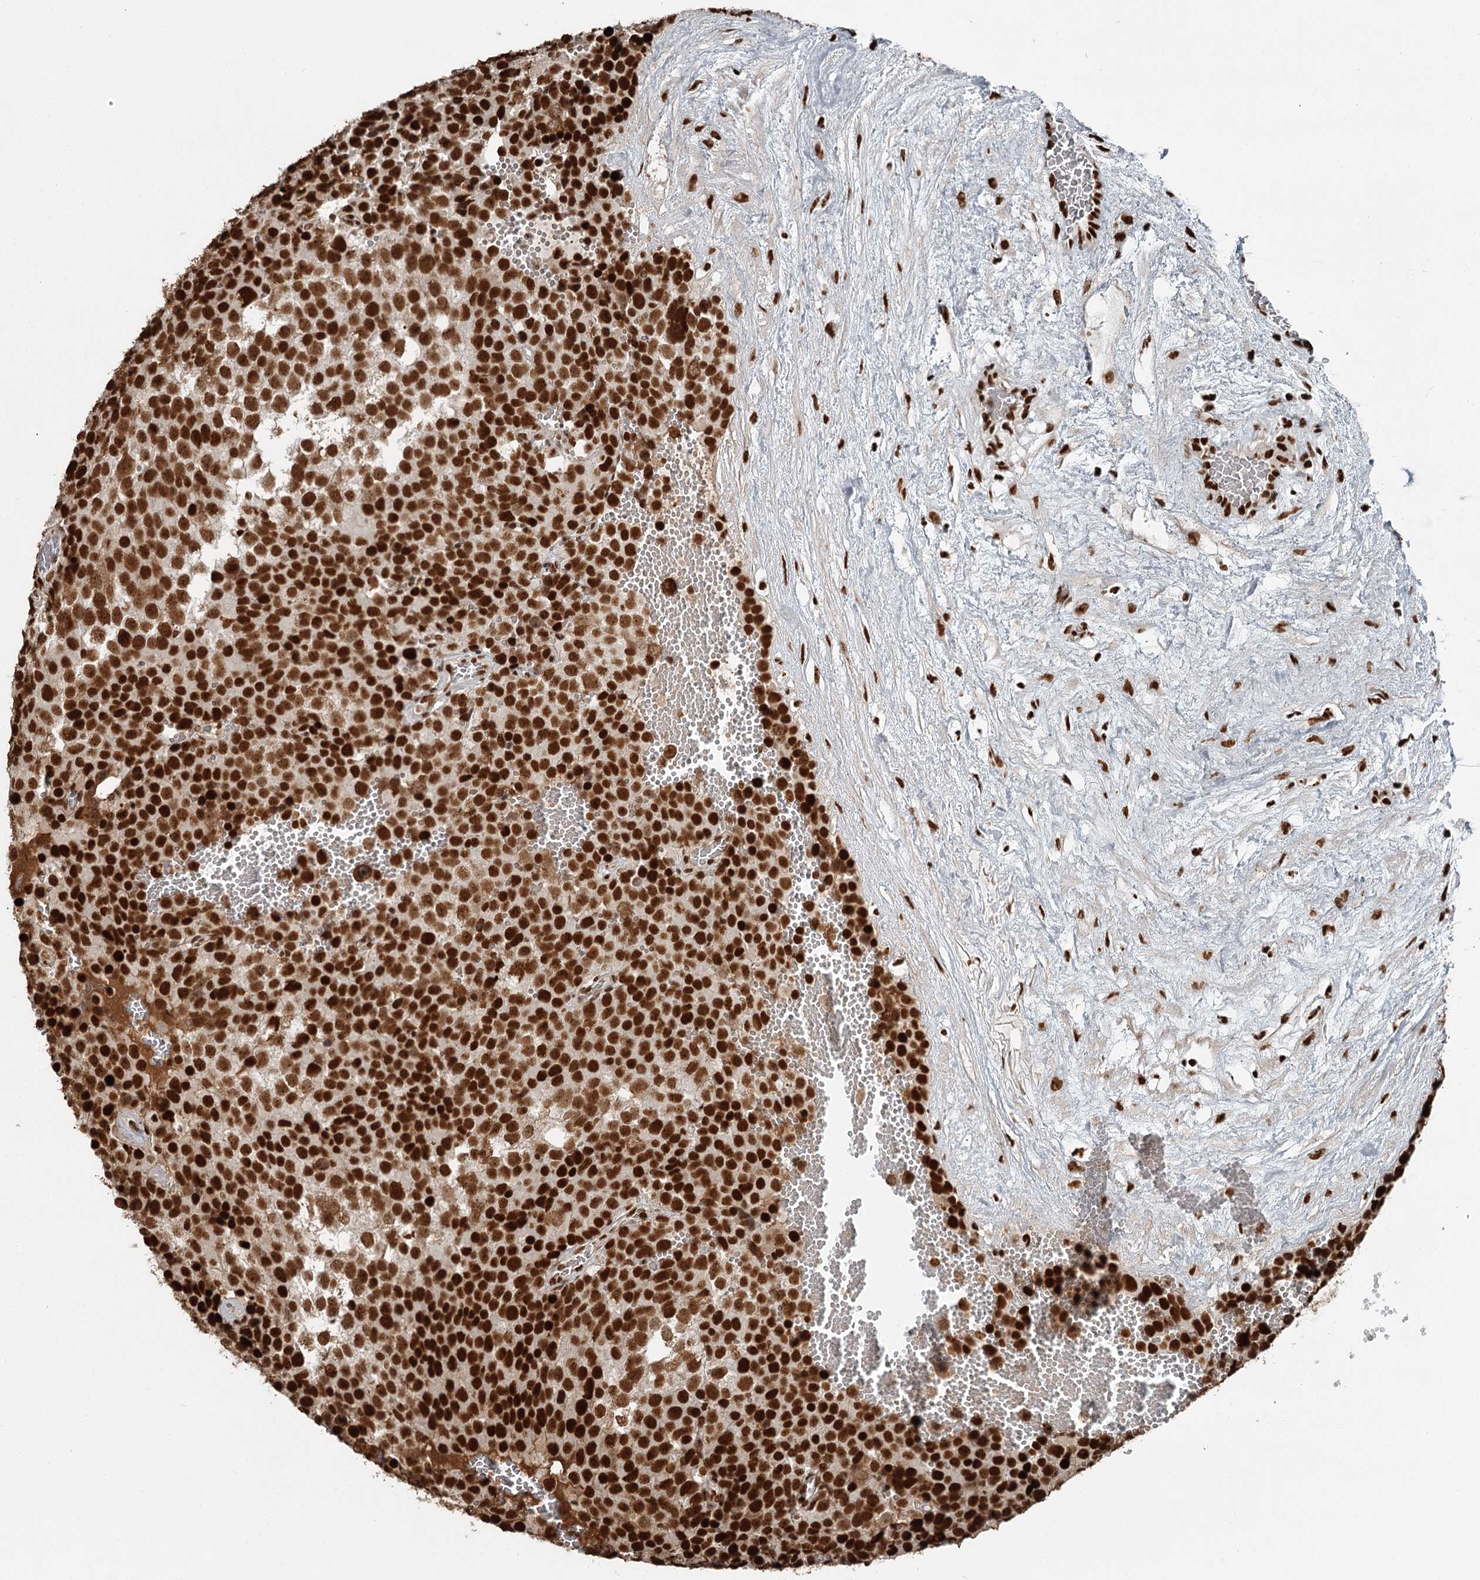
{"staining": {"intensity": "strong", "quantity": ">75%", "location": "nuclear"}, "tissue": "testis cancer", "cell_type": "Tumor cells", "image_type": "cancer", "snomed": [{"axis": "morphology", "description": "Seminoma, NOS"}, {"axis": "topography", "description": "Testis"}], "caption": "Protein analysis of testis cancer tissue exhibits strong nuclear positivity in approximately >75% of tumor cells.", "gene": "RBBP7", "patient": {"sex": "male", "age": 71}}